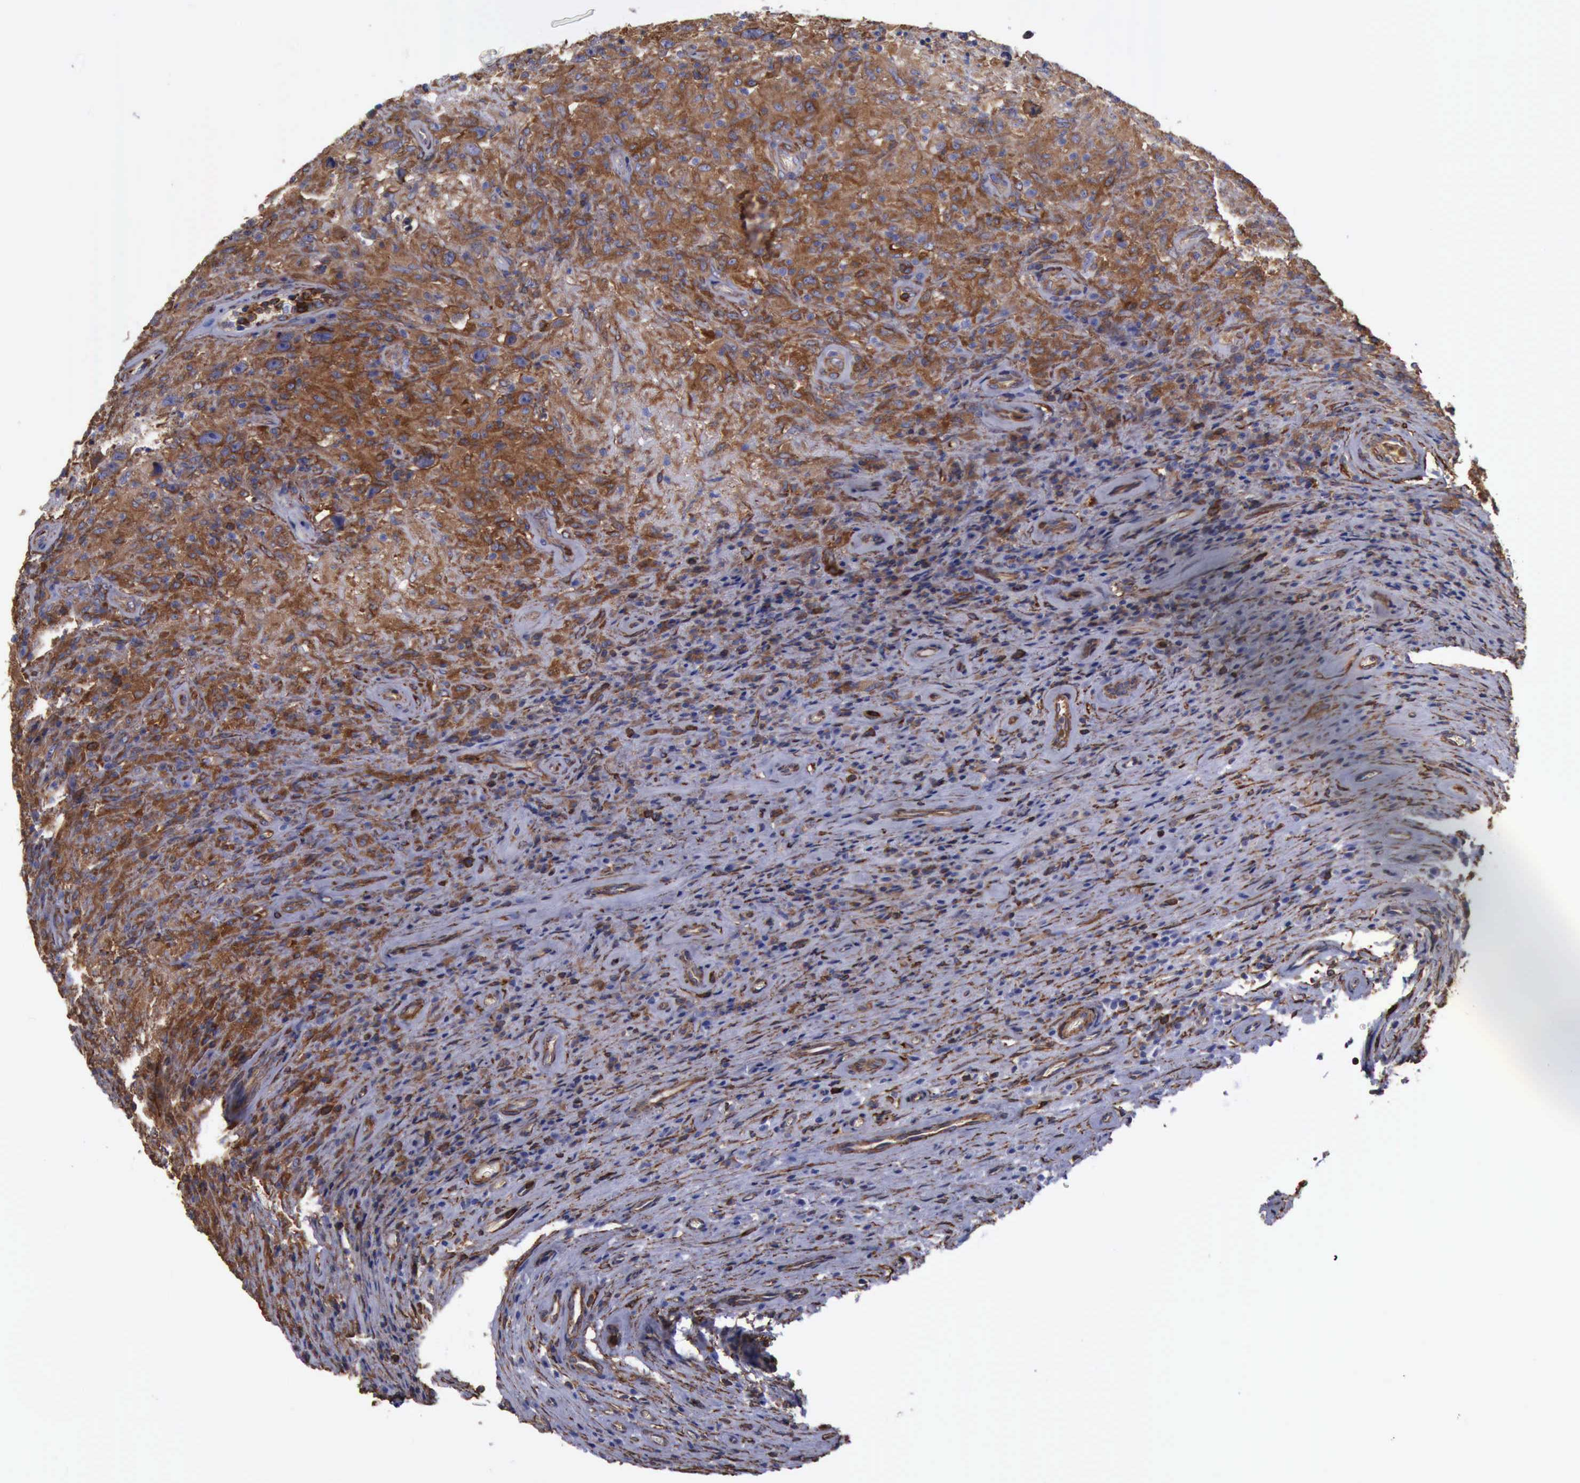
{"staining": {"intensity": "strong", "quantity": ">75%", "location": "cytoplasmic/membranous"}, "tissue": "testis cancer", "cell_type": "Tumor cells", "image_type": "cancer", "snomed": [{"axis": "morphology", "description": "Seminoma, NOS"}, {"axis": "topography", "description": "Testis"}], "caption": "IHC image of neoplastic tissue: testis cancer (seminoma) stained using immunohistochemistry reveals high levels of strong protein expression localized specifically in the cytoplasmic/membranous of tumor cells, appearing as a cytoplasmic/membranous brown color.", "gene": "FLNA", "patient": {"sex": "male", "age": 34}}